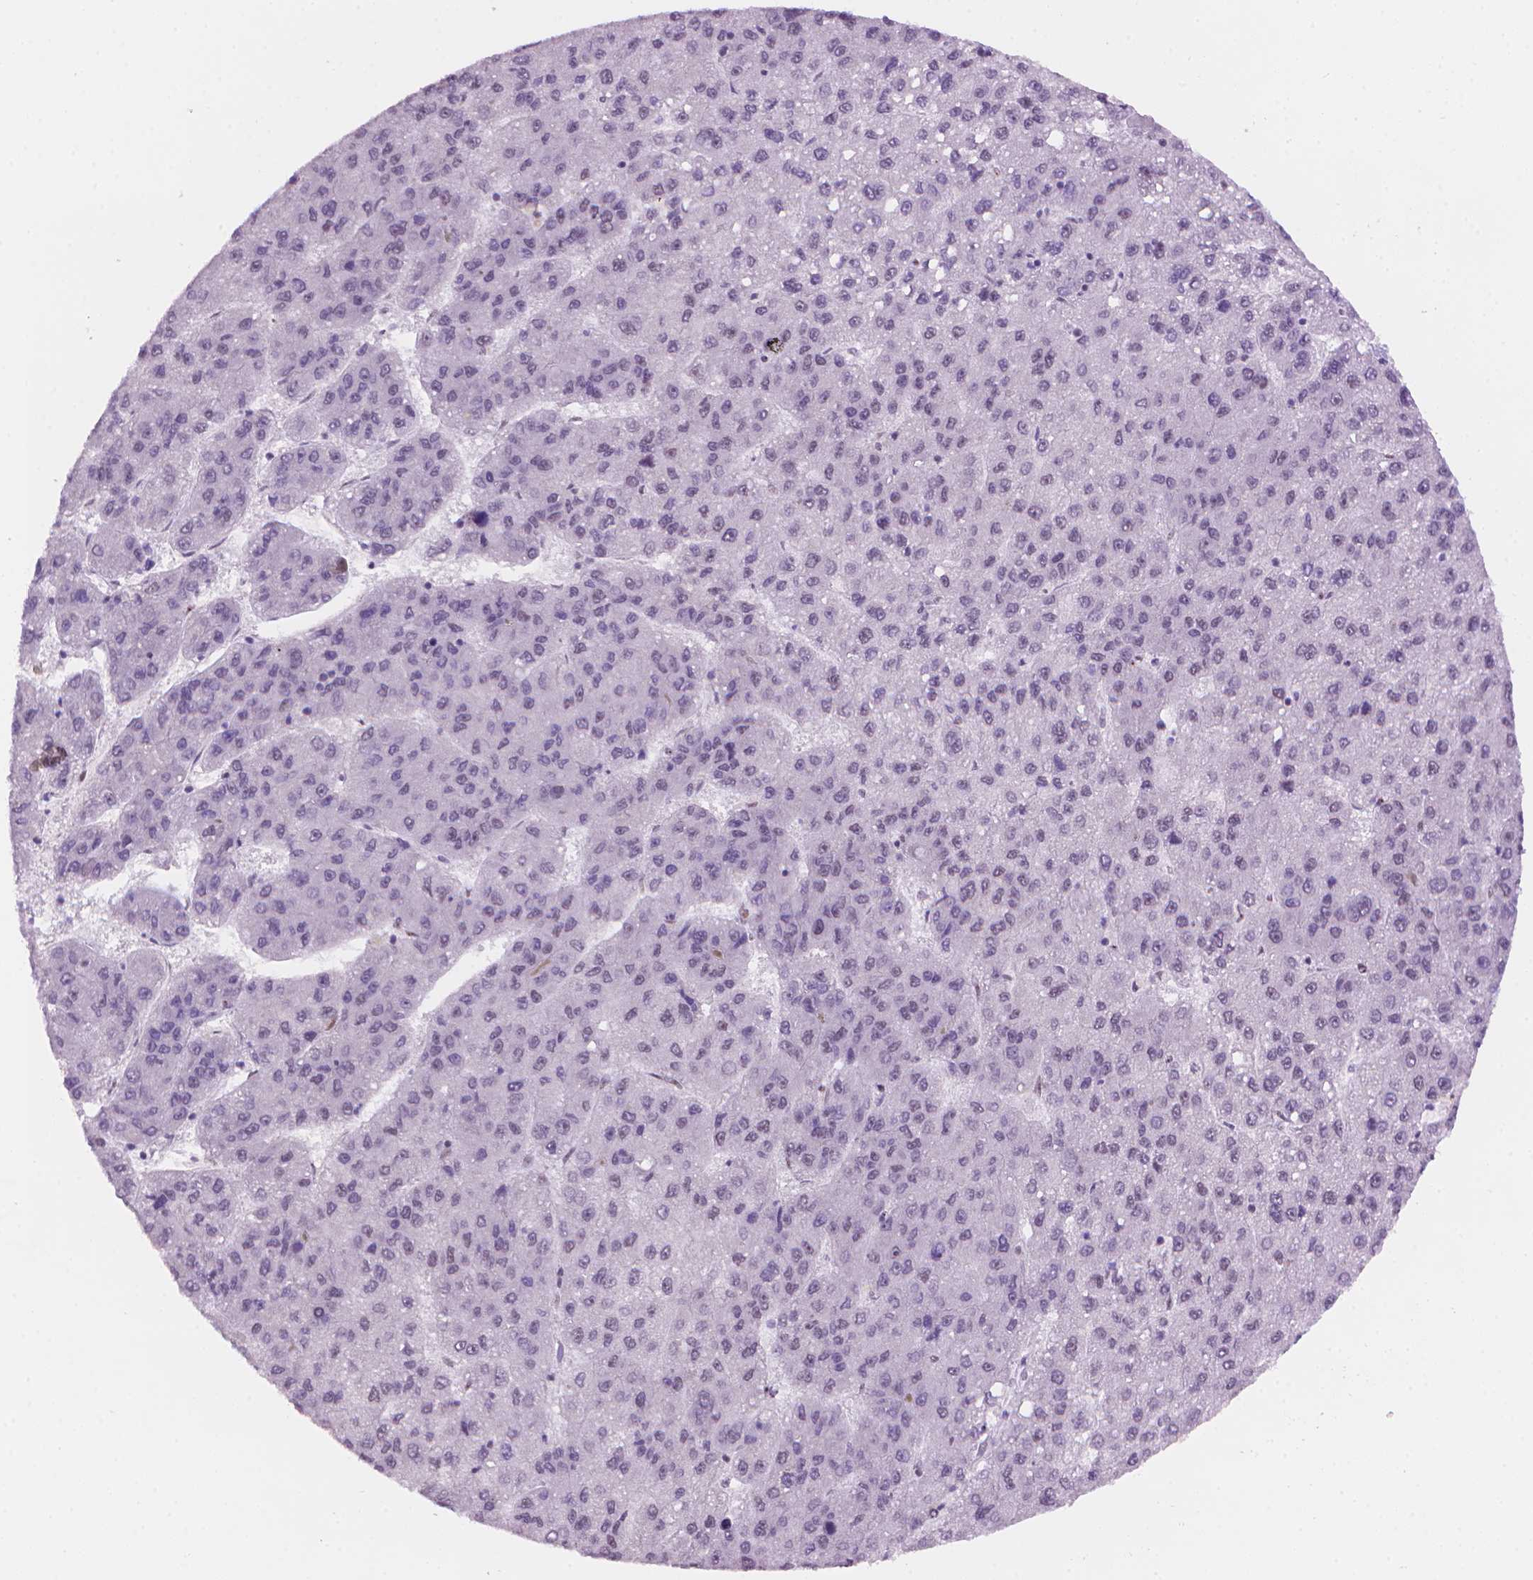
{"staining": {"intensity": "negative", "quantity": "none", "location": "none"}, "tissue": "liver cancer", "cell_type": "Tumor cells", "image_type": "cancer", "snomed": [{"axis": "morphology", "description": "Carcinoma, Hepatocellular, NOS"}, {"axis": "topography", "description": "Liver"}], "caption": "Liver cancer stained for a protein using IHC demonstrates no expression tumor cells.", "gene": "UBN1", "patient": {"sex": "female", "age": 82}}